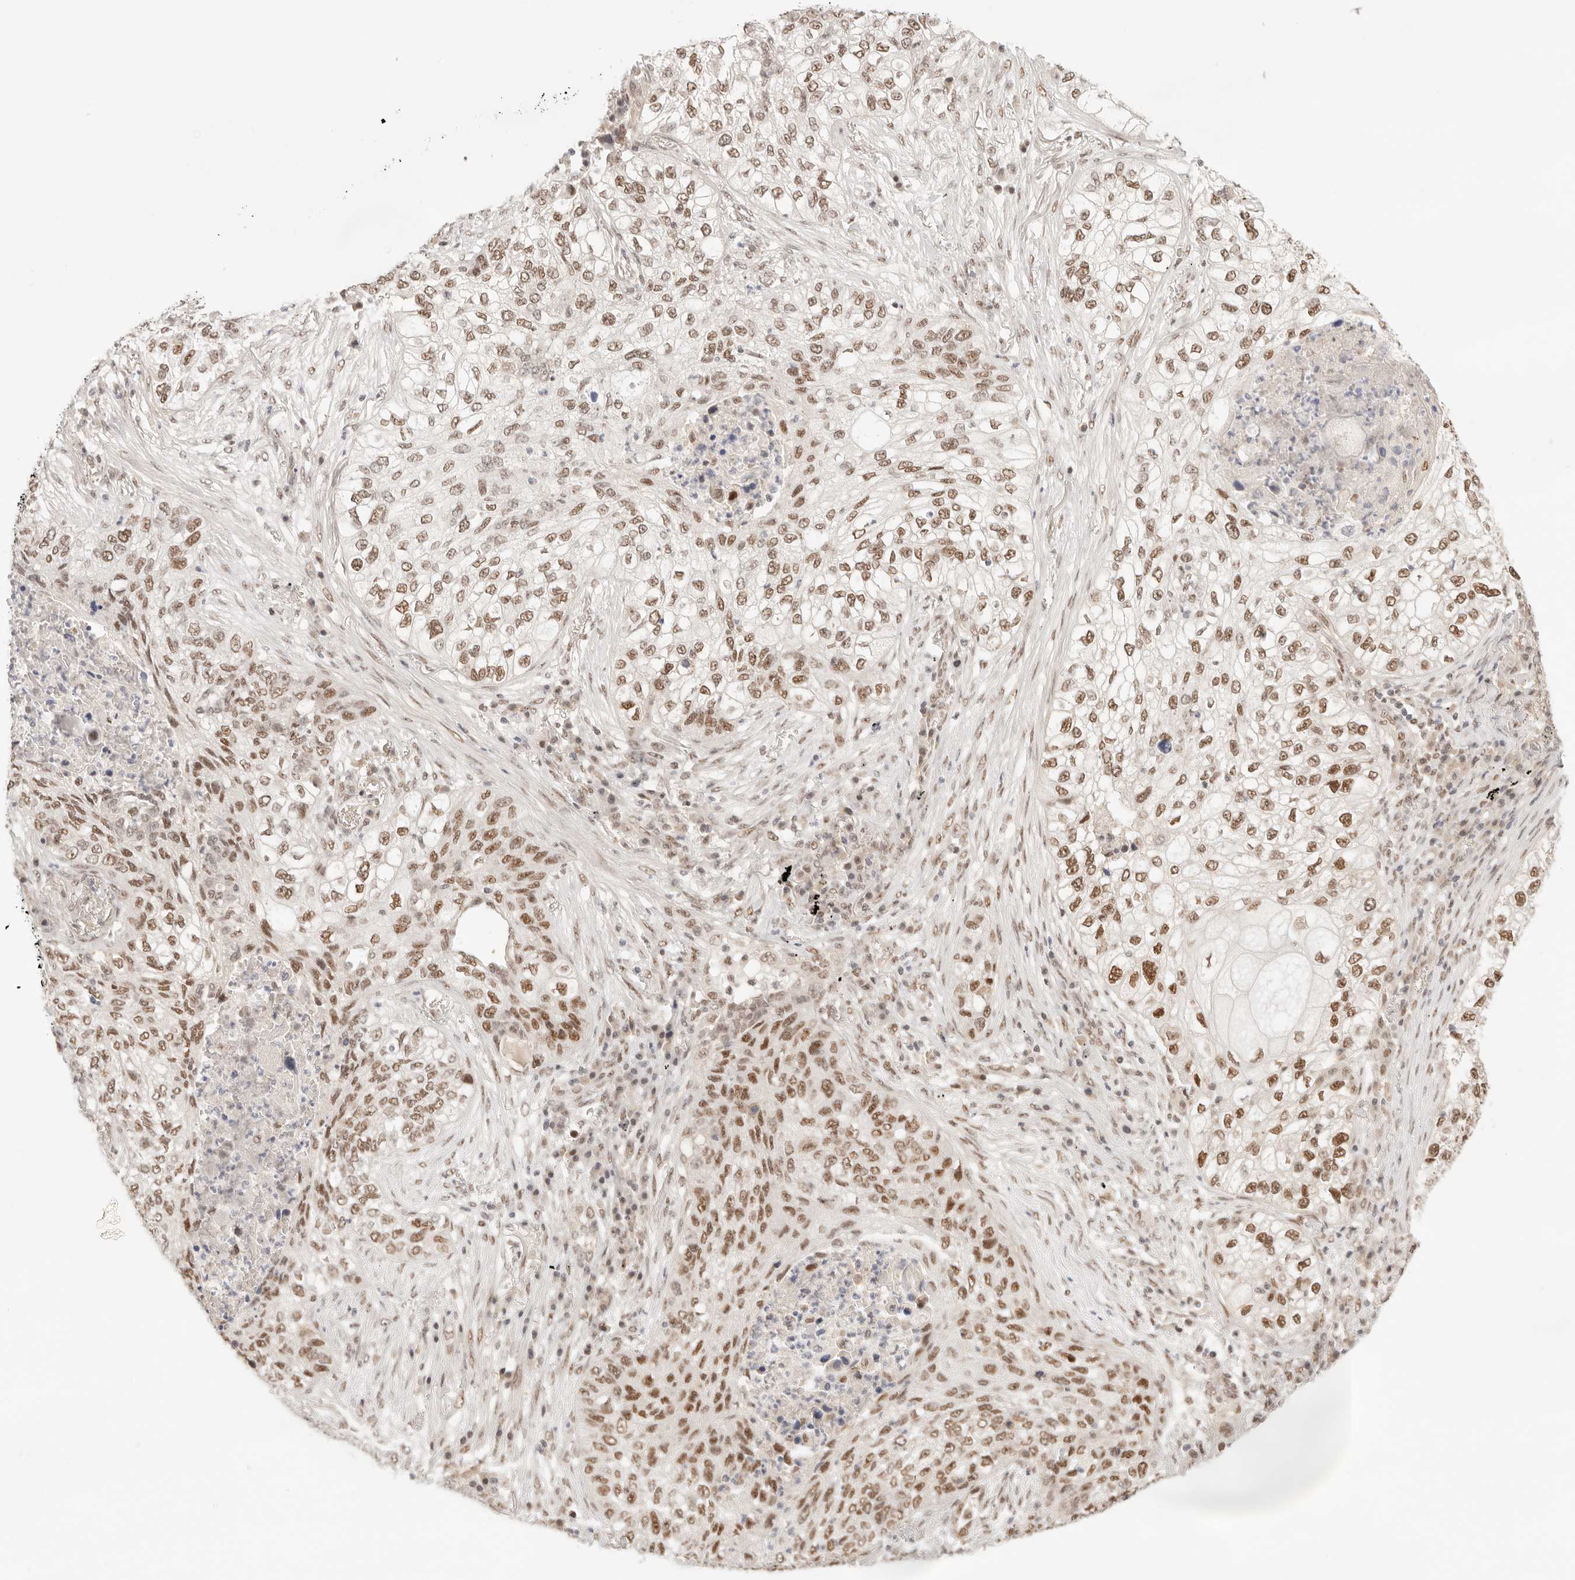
{"staining": {"intensity": "moderate", "quantity": ">75%", "location": "nuclear"}, "tissue": "lung cancer", "cell_type": "Tumor cells", "image_type": "cancer", "snomed": [{"axis": "morphology", "description": "Squamous cell carcinoma, NOS"}, {"axis": "topography", "description": "Lung"}], "caption": "IHC histopathology image of human squamous cell carcinoma (lung) stained for a protein (brown), which exhibits medium levels of moderate nuclear staining in approximately >75% of tumor cells.", "gene": "GTF2E2", "patient": {"sex": "female", "age": 63}}